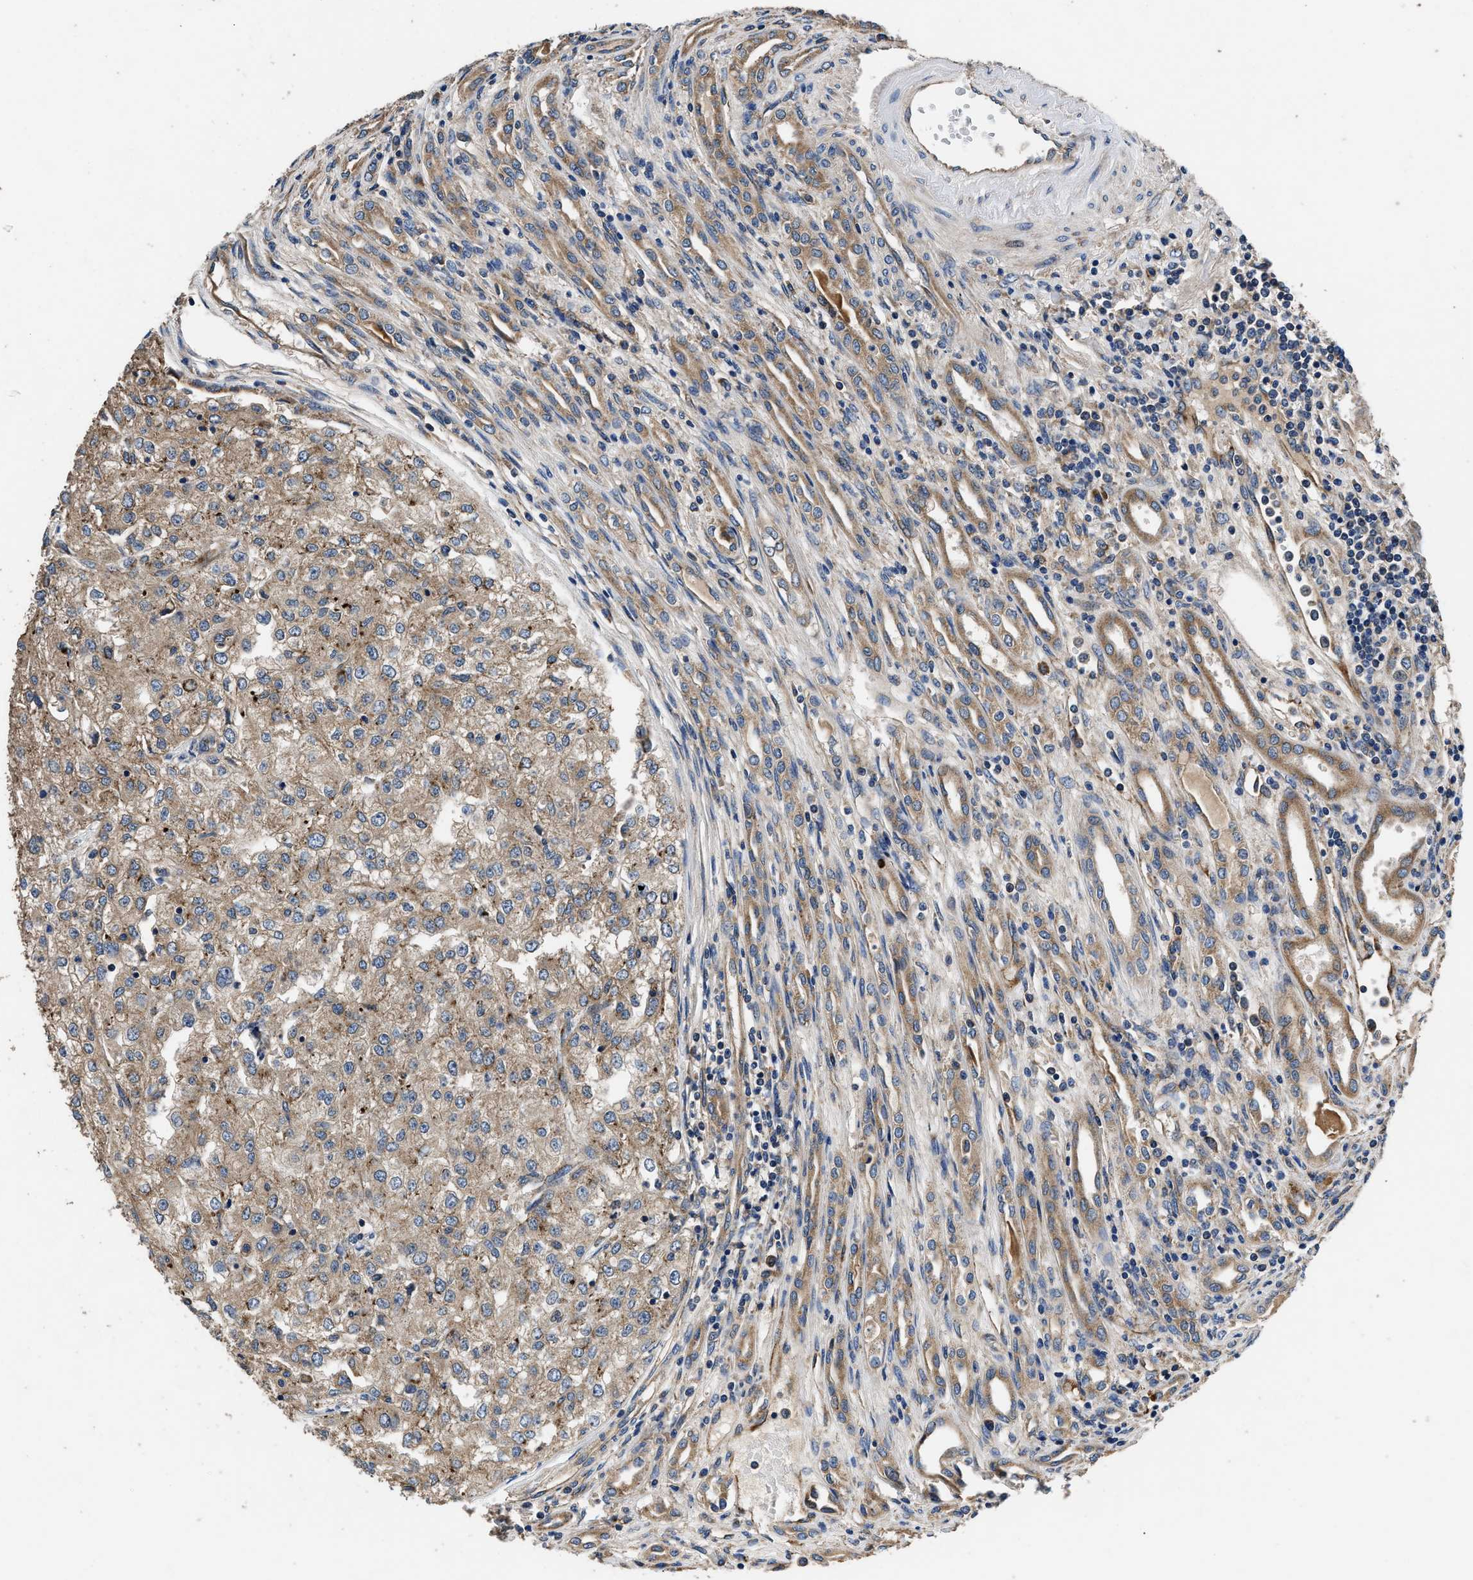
{"staining": {"intensity": "weak", "quantity": ">75%", "location": "cytoplasmic/membranous"}, "tissue": "renal cancer", "cell_type": "Tumor cells", "image_type": "cancer", "snomed": [{"axis": "morphology", "description": "Adenocarcinoma, NOS"}, {"axis": "topography", "description": "Kidney"}], "caption": "Human renal cancer stained for a protein (brown) shows weak cytoplasmic/membranous positive staining in about >75% of tumor cells.", "gene": "DHRS7B", "patient": {"sex": "female", "age": 54}}